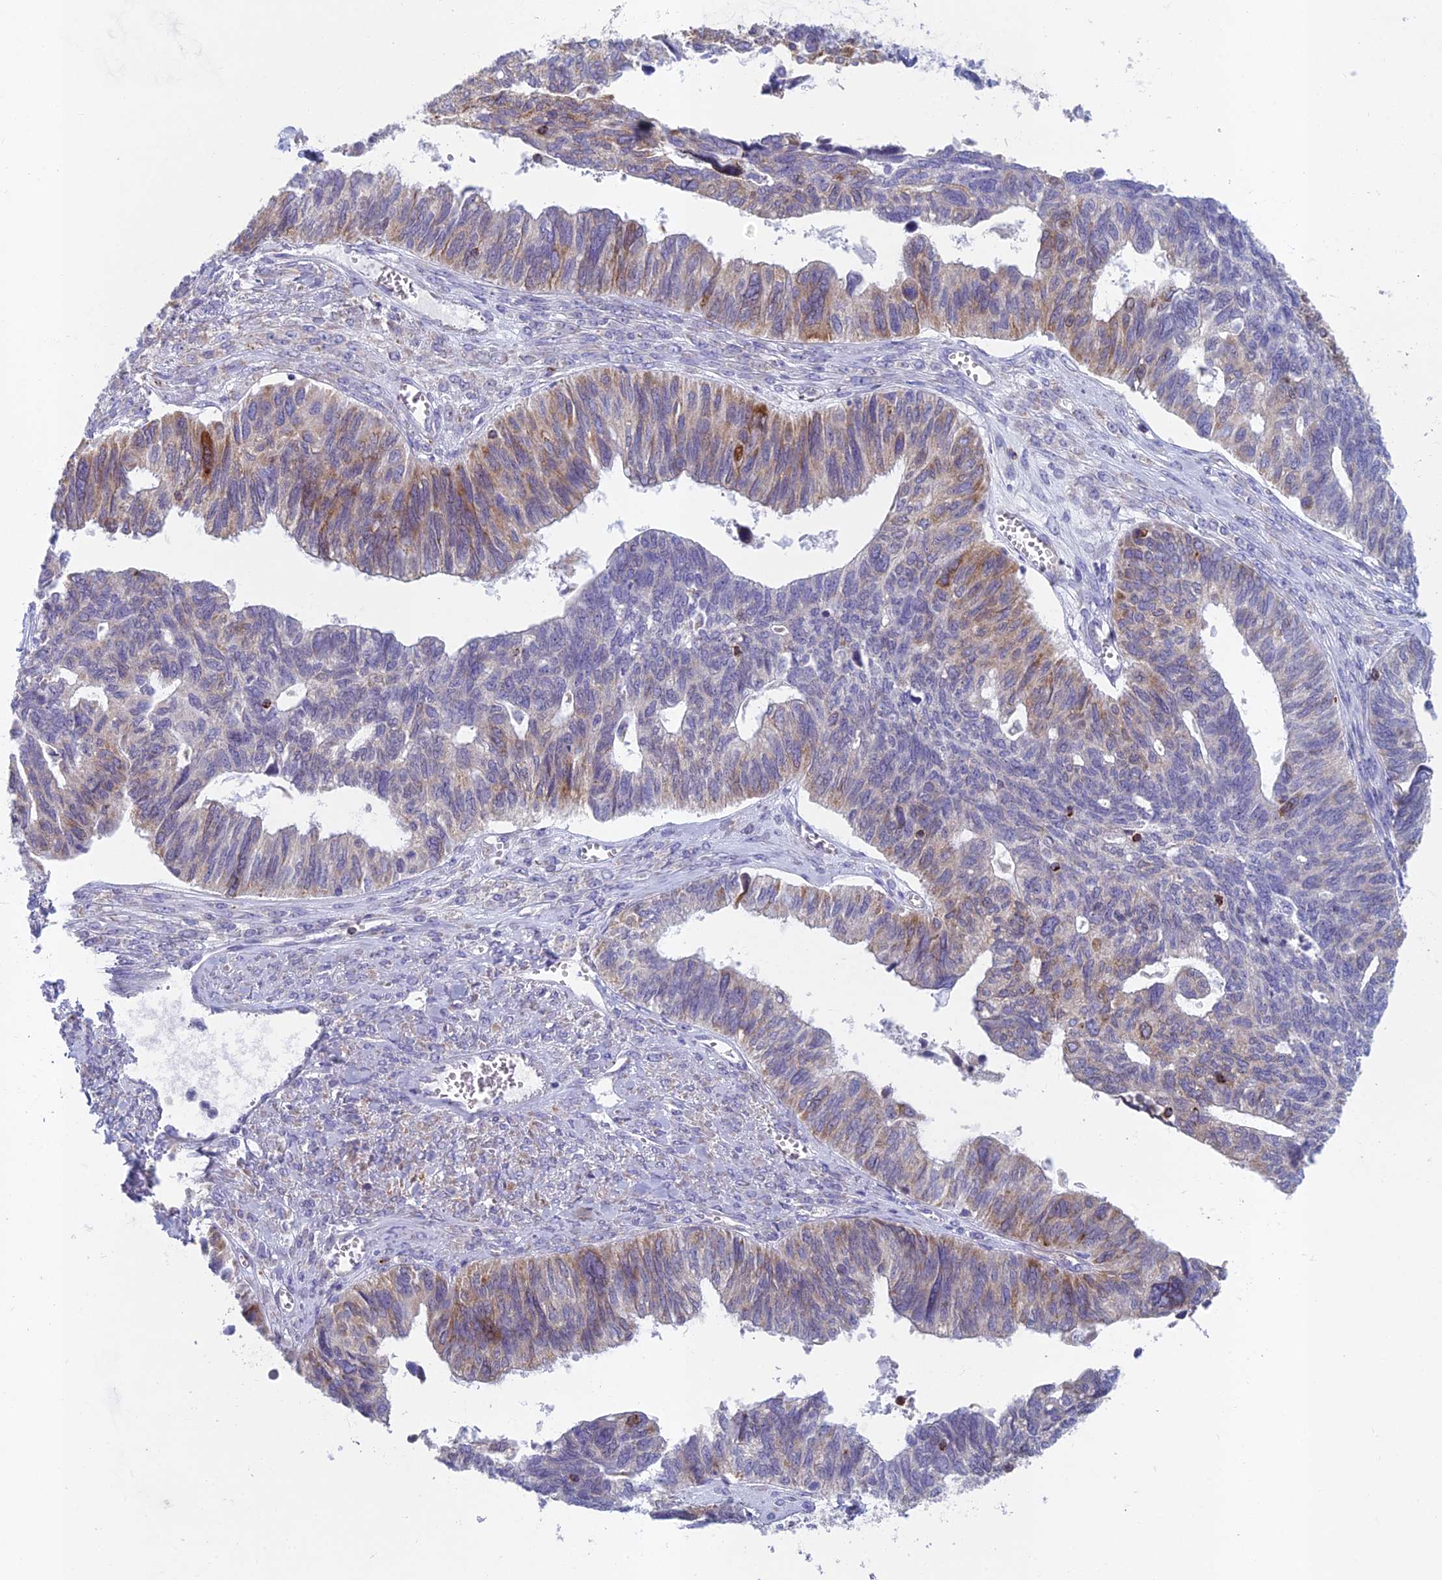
{"staining": {"intensity": "weak", "quantity": "<25%", "location": "cytoplasmic/membranous"}, "tissue": "ovarian cancer", "cell_type": "Tumor cells", "image_type": "cancer", "snomed": [{"axis": "morphology", "description": "Cystadenocarcinoma, serous, NOS"}, {"axis": "topography", "description": "Ovary"}], "caption": "Photomicrograph shows no significant protein positivity in tumor cells of ovarian serous cystadenocarcinoma.", "gene": "ABI3BP", "patient": {"sex": "female", "age": 79}}